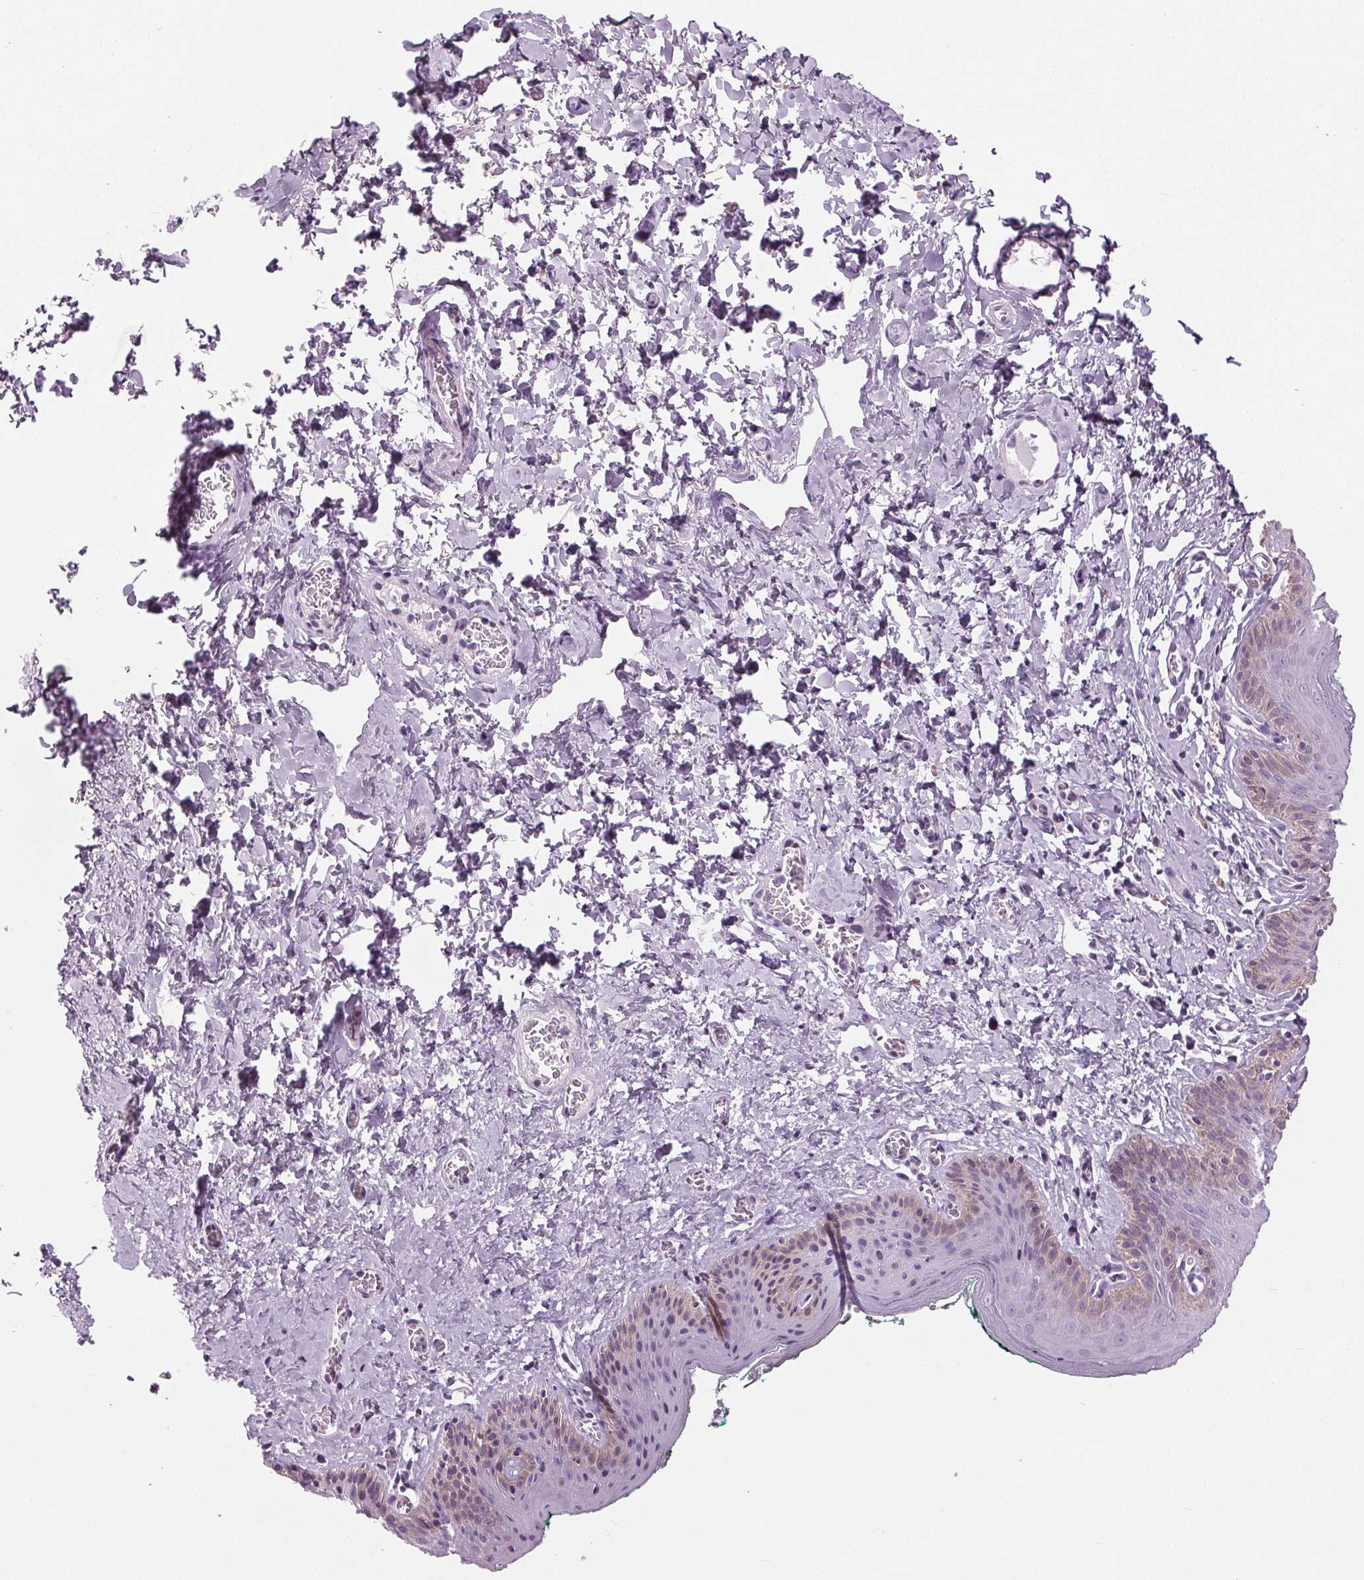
{"staining": {"intensity": "weak", "quantity": "<25%", "location": "cytoplasmic/membranous"}, "tissue": "skin", "cell_type": "Epidermal cells", "image_type": "normal", "snomed": [{"axis": "morphology", "description": "Normal tissue, NOS"}, {"axis": "topography", "description": "Vulva"}, {"axis": "topography", "description": "Peripheral nerve tissue"}], "caption": "Immunohistochemical staining of normal skin displays no significant positivity in epidermal cells. (Stains: DAB IHC with hematoxylin counter stain, Microscopy: brightfield microscopy at high magnification).", "gene": "MISP", "patient": {"sex": "female", "age": 66}}